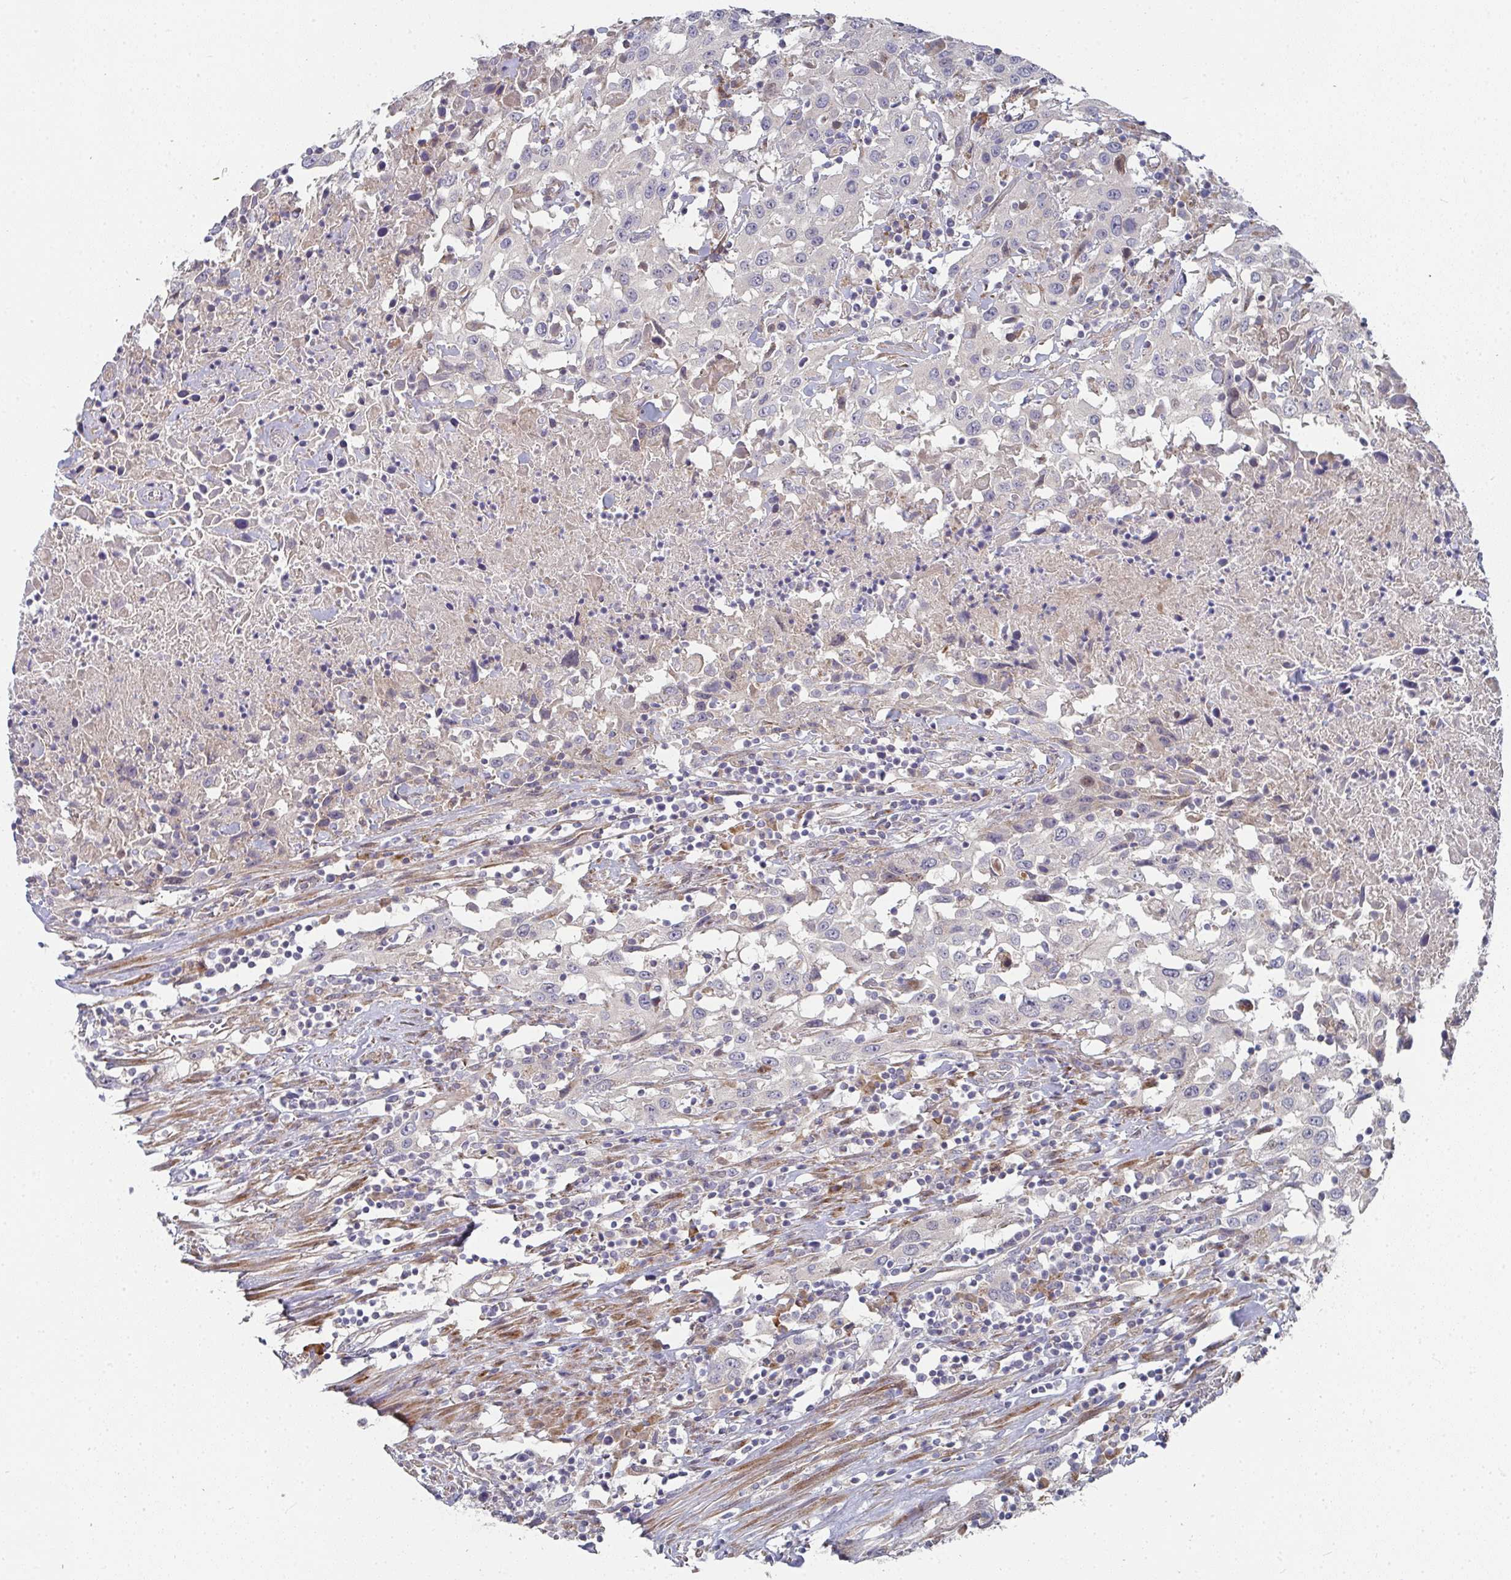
{"staining": {"intensity": "negative", "quantity": "none", "location": "none"}, "tissue": "urothelial cancer", "cell_type": "Tumor cells", "image_type": "cancer", "snomed": [{"axis": "morphology", "description": "Urothelial carcinoma, High grade"}, {"axis": "topography", "description": "Urinary bladder"}], "caption": "Photomicrograph shows no protein staining in tumor cells of urothelial carcinoma (high-grade) tissue. Nuclei are stained in blue.", "gene": "RHEBL1", "patient": {"sex": "male", "age": 61}}